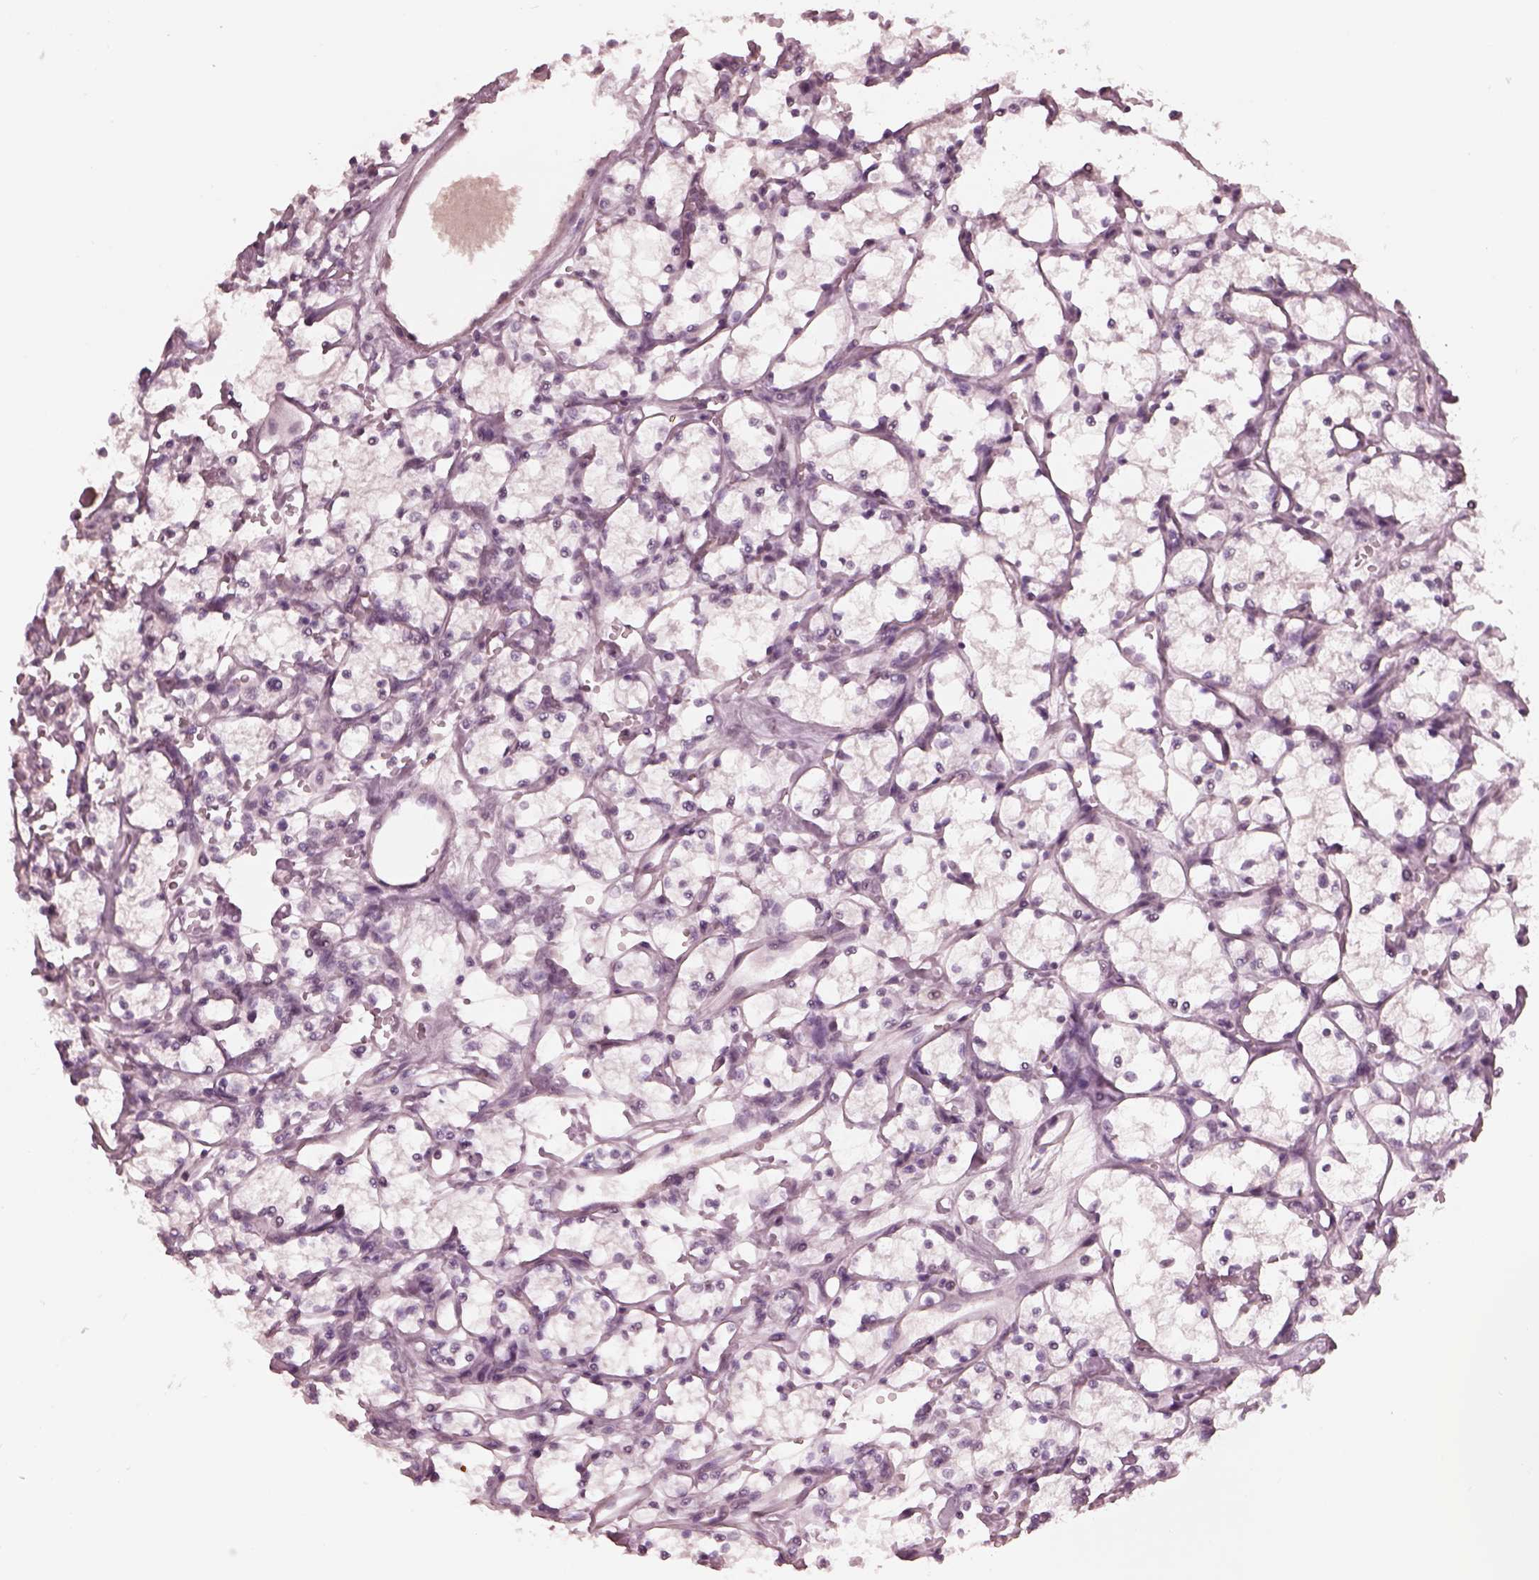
{"staining": {"intensity": "negative", "quantity": "none", "location": "none"}, "tissue": "renal cancer", "cell_type": "Tumor cells", "image_type": "cancer", "snomed": [{"axis": "morphology", "description": "Adenocarcinoma, NOS"}, {"axis": "topography", "description": "Kidney"}], "caption": "This is a image of immunohistochemistry (IHC) staining of renal cancer (adenocarcinoma), which shows no positivity in tumor cells.", "gene": "GARIN4", "patient": {"sex": "female", "age": 69}}